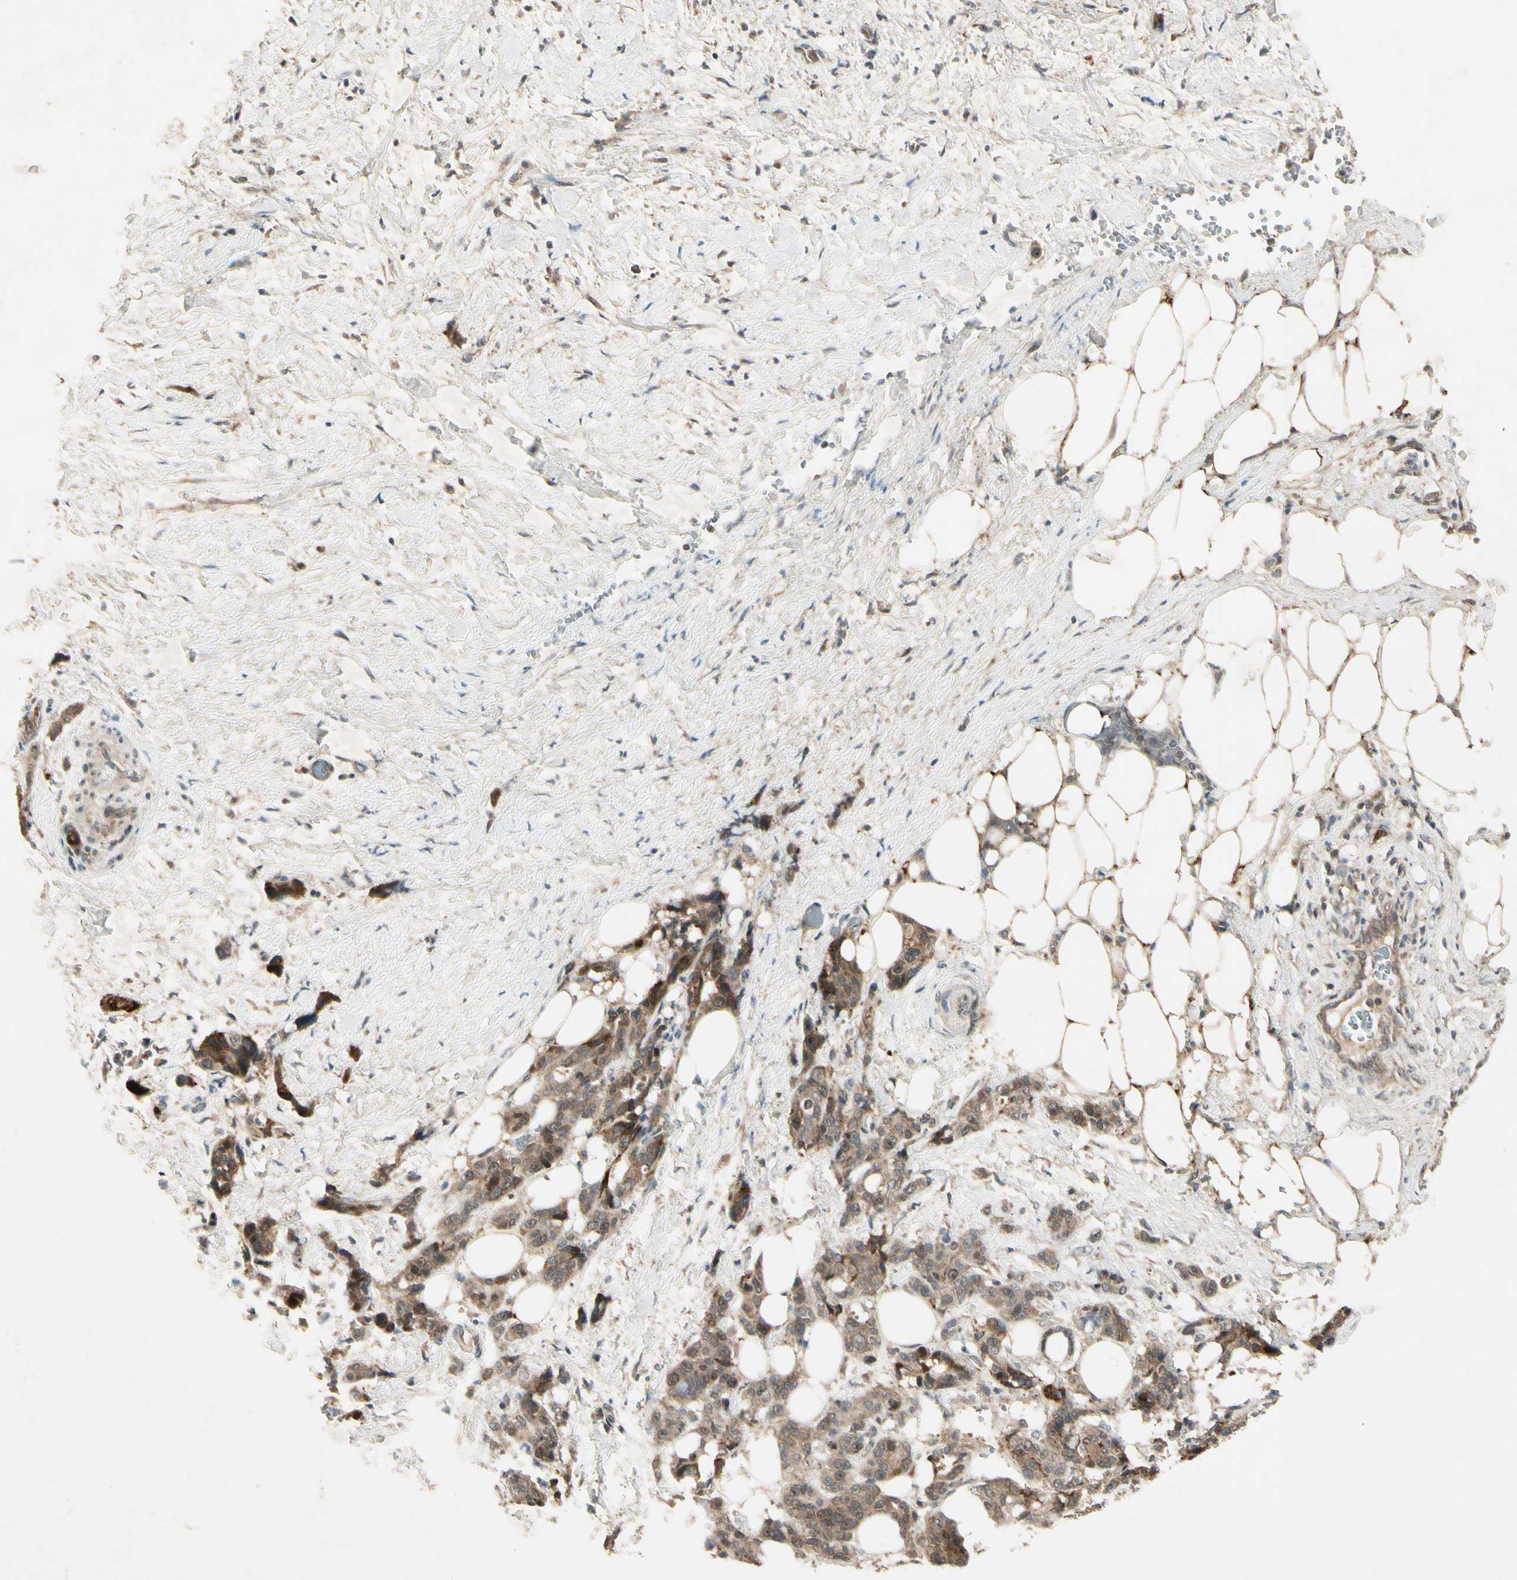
{"staining": {"intensity": "moderate", "quantity": ">75%", "location": "cytoplasmic/membranous"}, "tissue": "pancreatic cancer", "cell_type": "Tumor cells", "image_type": "cancer", "snomed": [{"axis": "morphology", "description": "Adenocarcinoma, NOS"}, {"axis": "topography", "description": "Pancreas"}], "caption": "Pancreatic cancer stained with immunohistochemistry shows moderate cytoplasmic/membranous staining in about >75% of tumor cells.", "gene": "FHDC1", "patient": {"sex": "male", "age": 46}}